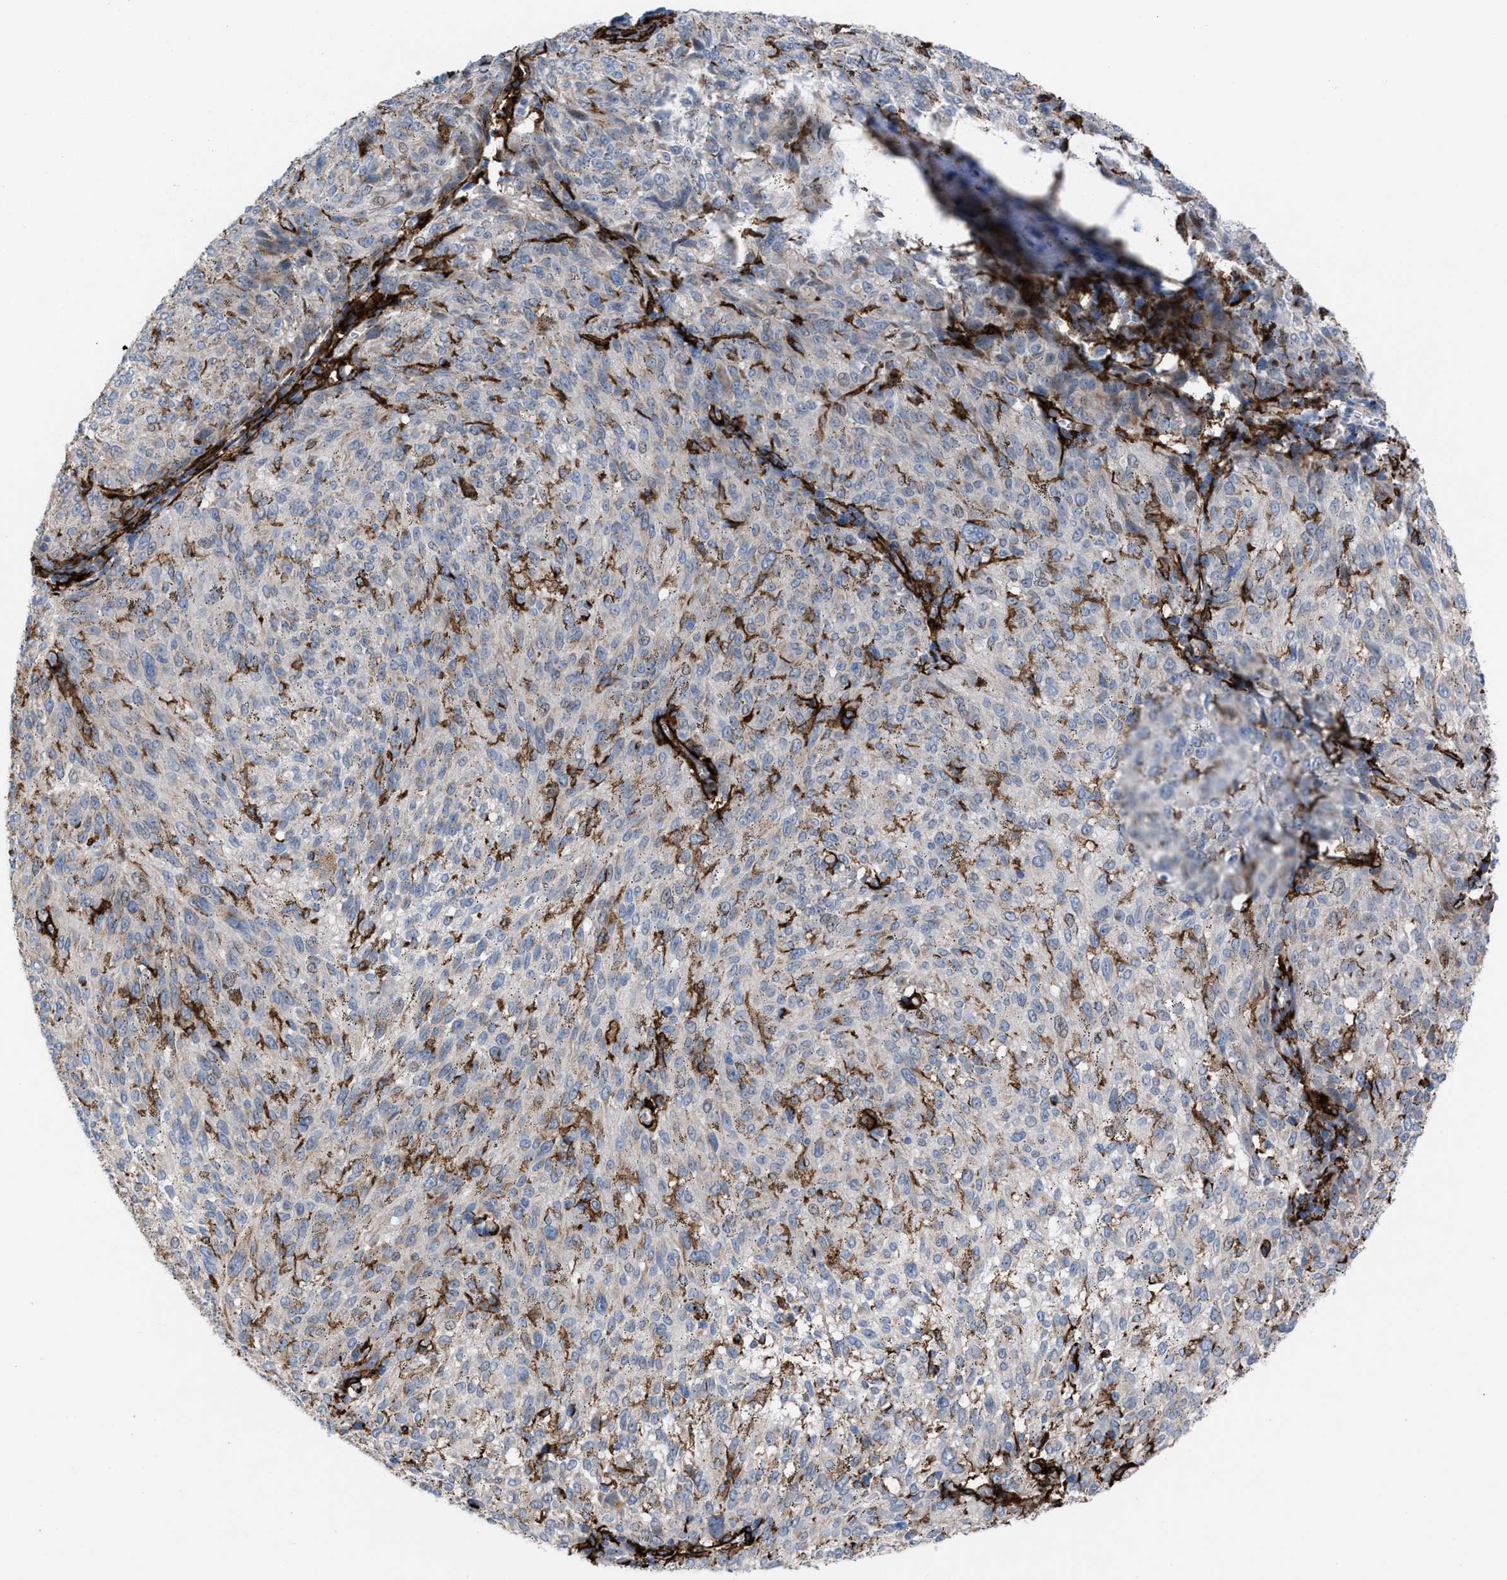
{"staining": {"intensity": "negative", "quantity": "none", "location": "none"}, "tissue": "melanoma", "cell_type": "Tumor cells", "image_type": "cancer", "snomed": [{"axis": "morphology", "description": "Malignant melanoma, NOS"}, {"axis": "topography", "description": "Skin"}], "caption": "IHC micrograph of melanoma stained for a protein (brown), which shows no expression in tumor cells.", "gene": "SLC47A1", "patient": {"sex": "female", "age": 72}}